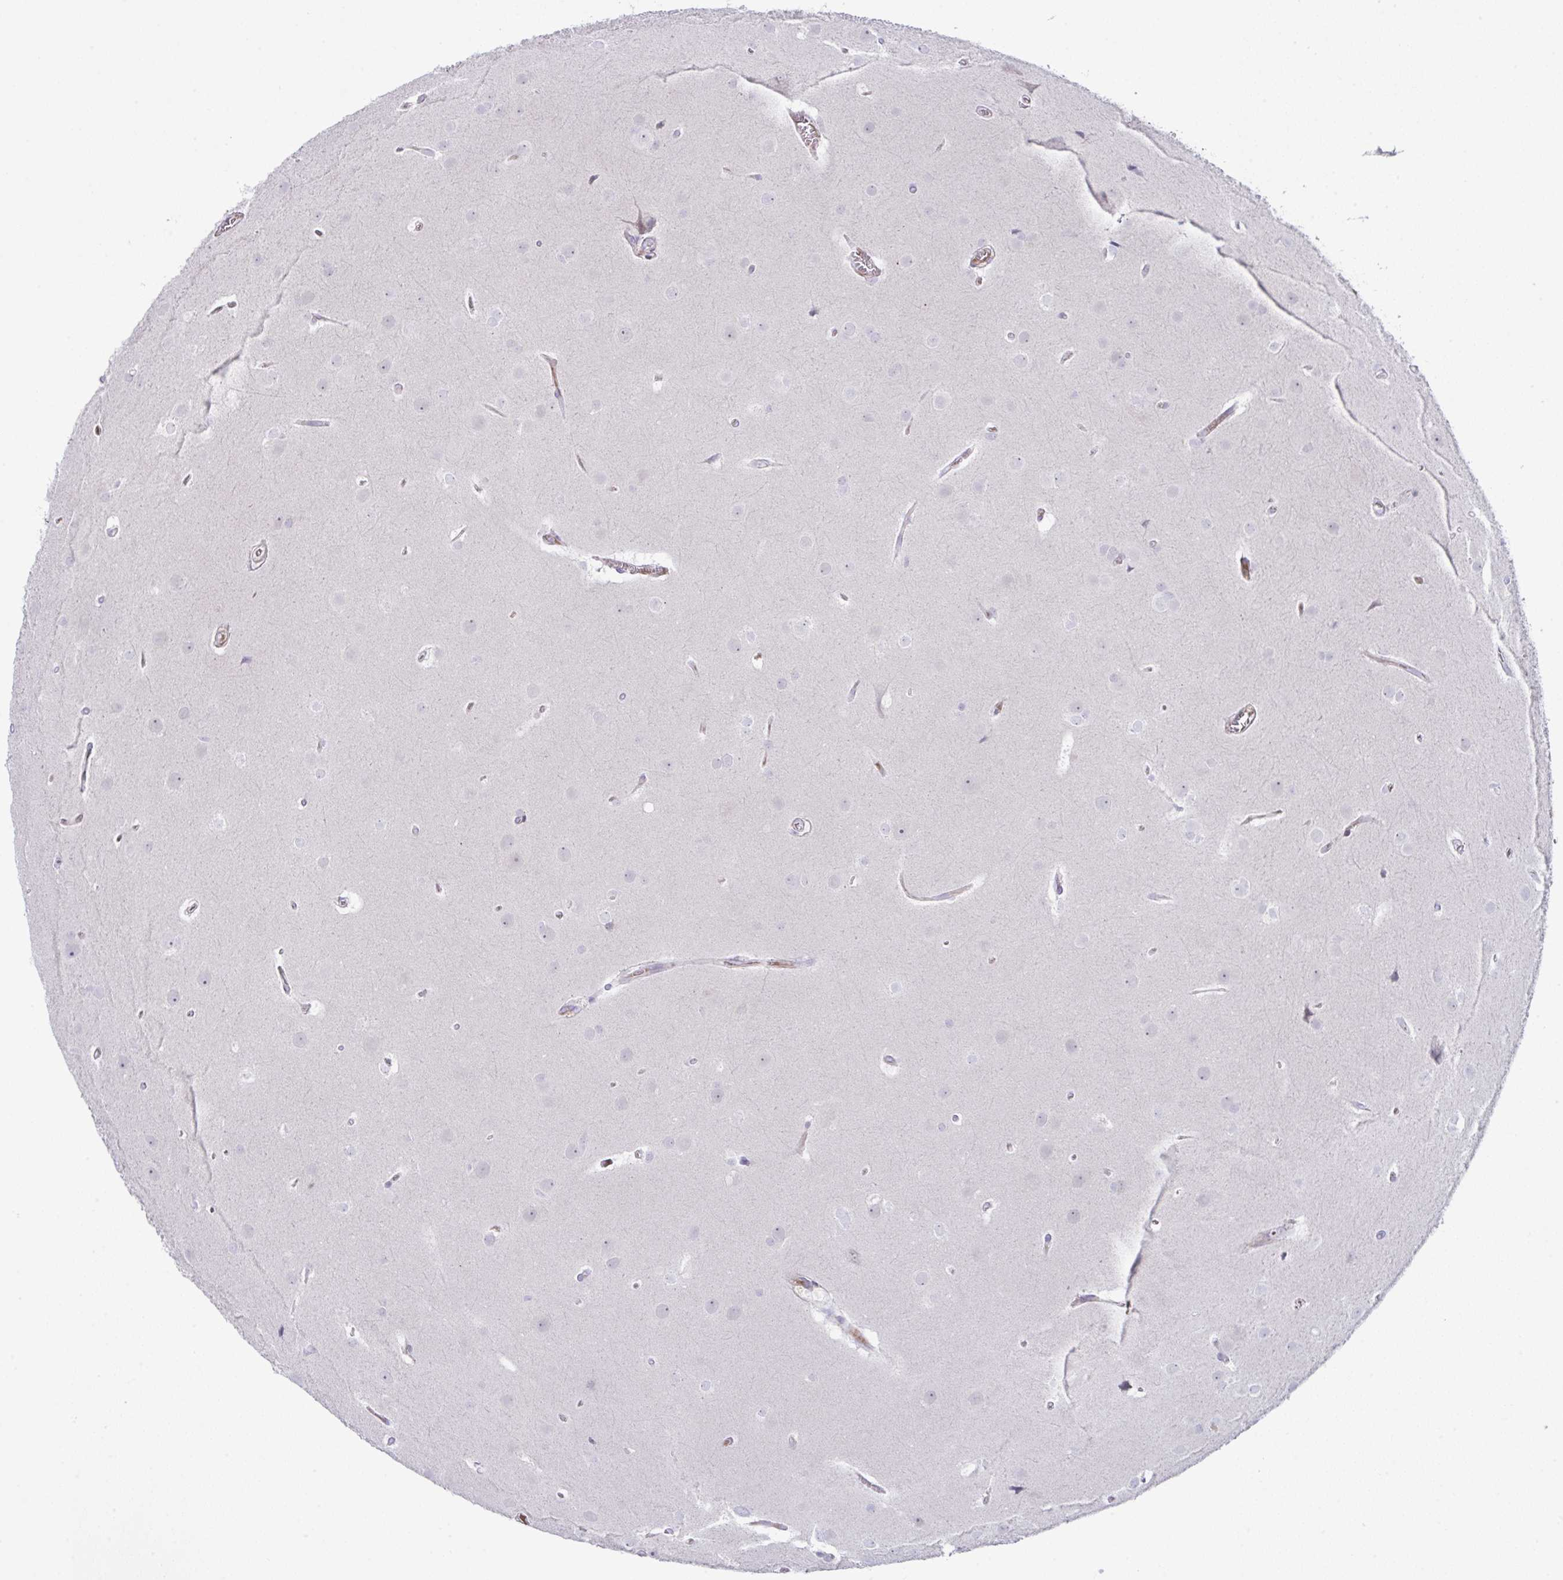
{"staining": {"intensity": "negative", "quantity": "none", "location": "none"}, "tissue": "glioma", "cell_type": "Tumor cells", "image_type": "cancer", "snomed": [{"axis": "morphology", "description": "Glioma, malignant, Low grade"}, {"axis": "topography", "description": "Brain"}], "caption": "Photomicrograph shows no significant protein positivity in tumor cells of glioma.", "gene": "ZNF713", "patient": {"sex": "female", "age": 32}}